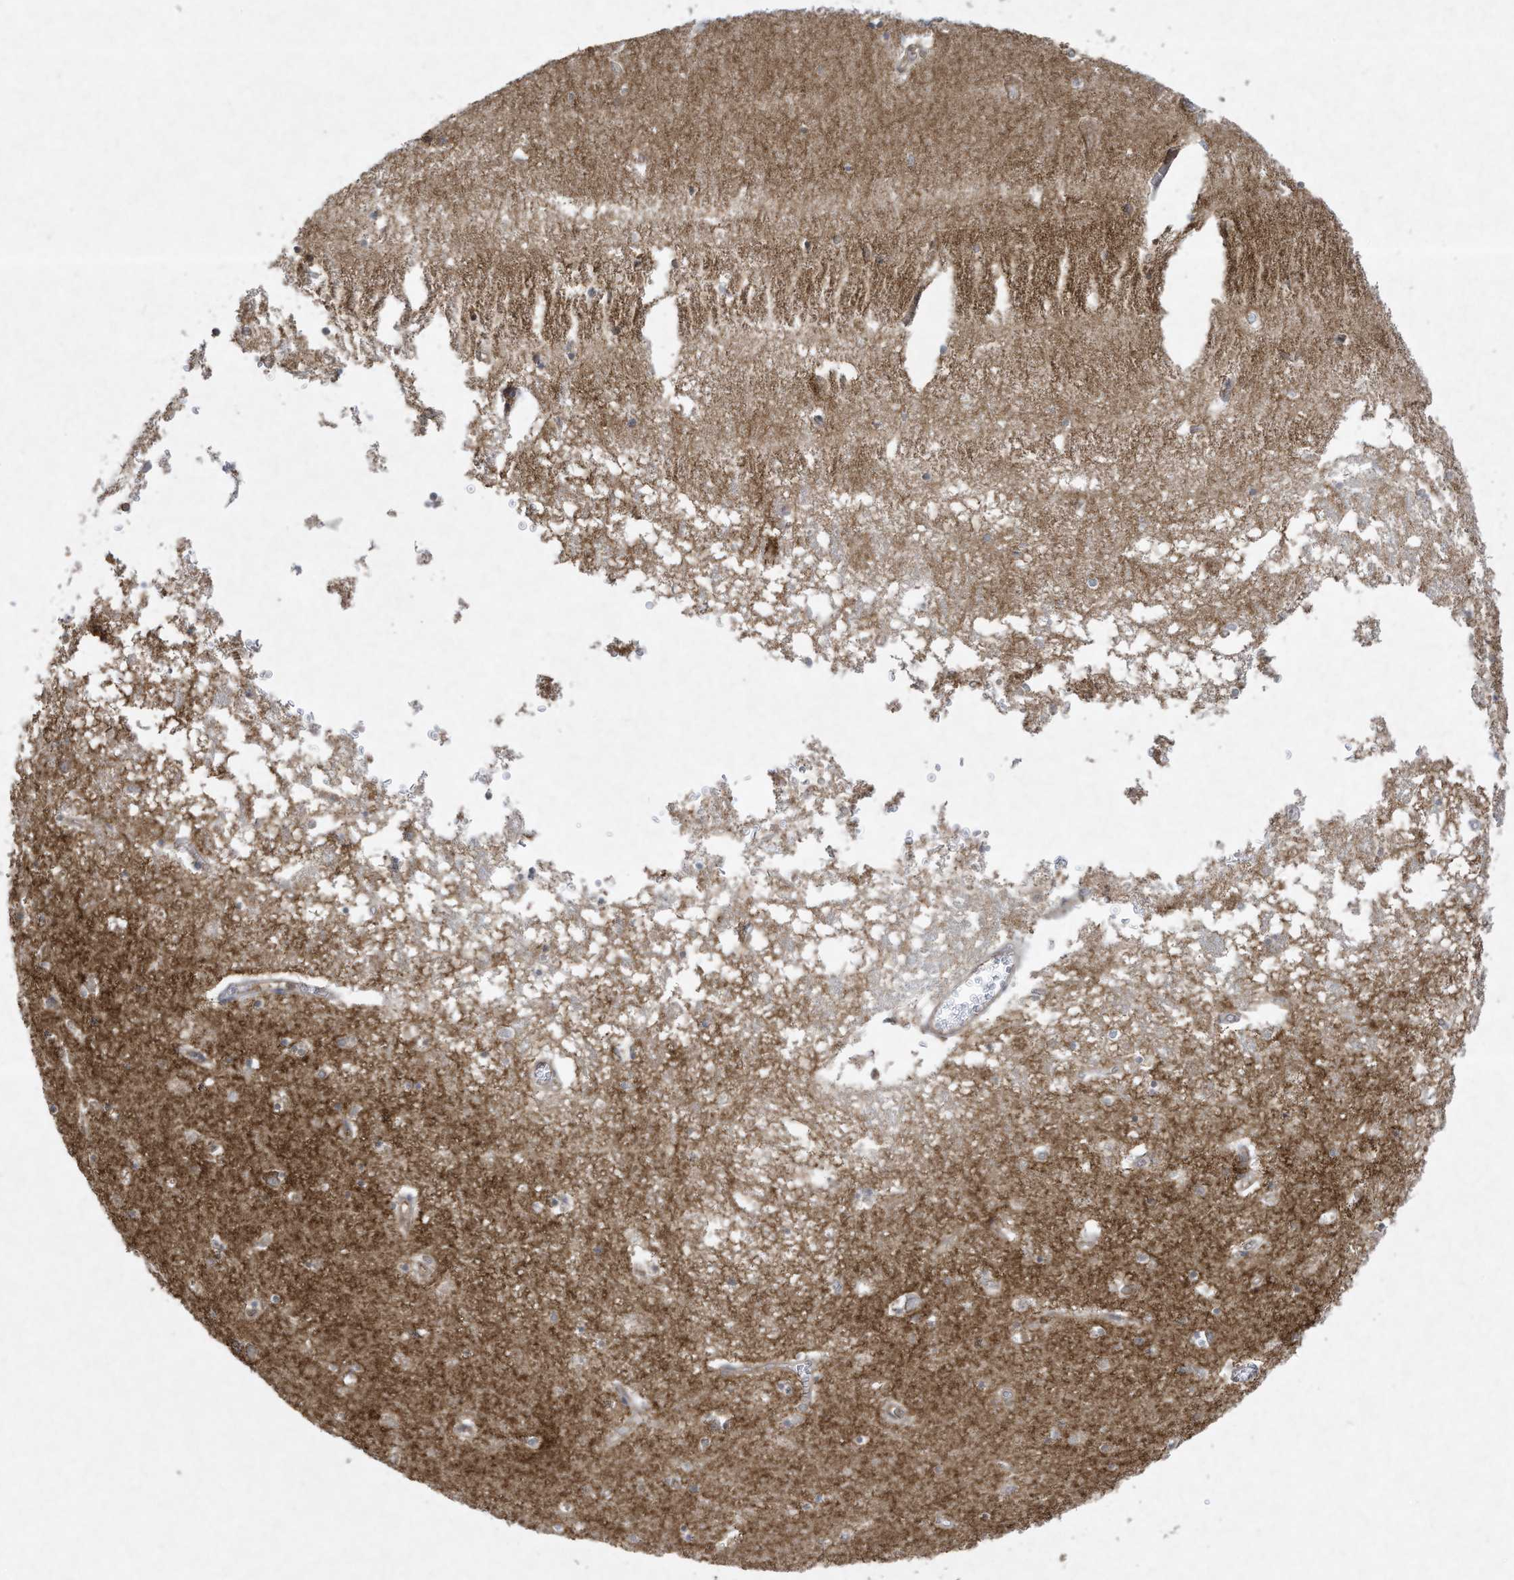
{"staining": {"intensity": "negative", "quantity": "none", "location": "none"}, "tissue": "hippocampus", "cell_type": "Glial cells", "image_type": "normal", "snomed": [{"axis": "morphology", "description": "Normal tissue, NOS"}, {"axis": "topography", "description": "Hippocampus"}], "caption": "DAB immunohistochemical staining of benign hippocampus exhibits no significant positivity in glial cells.", "gene": "CHRNA4", "patient": {"sex": "male", "age": 70}}